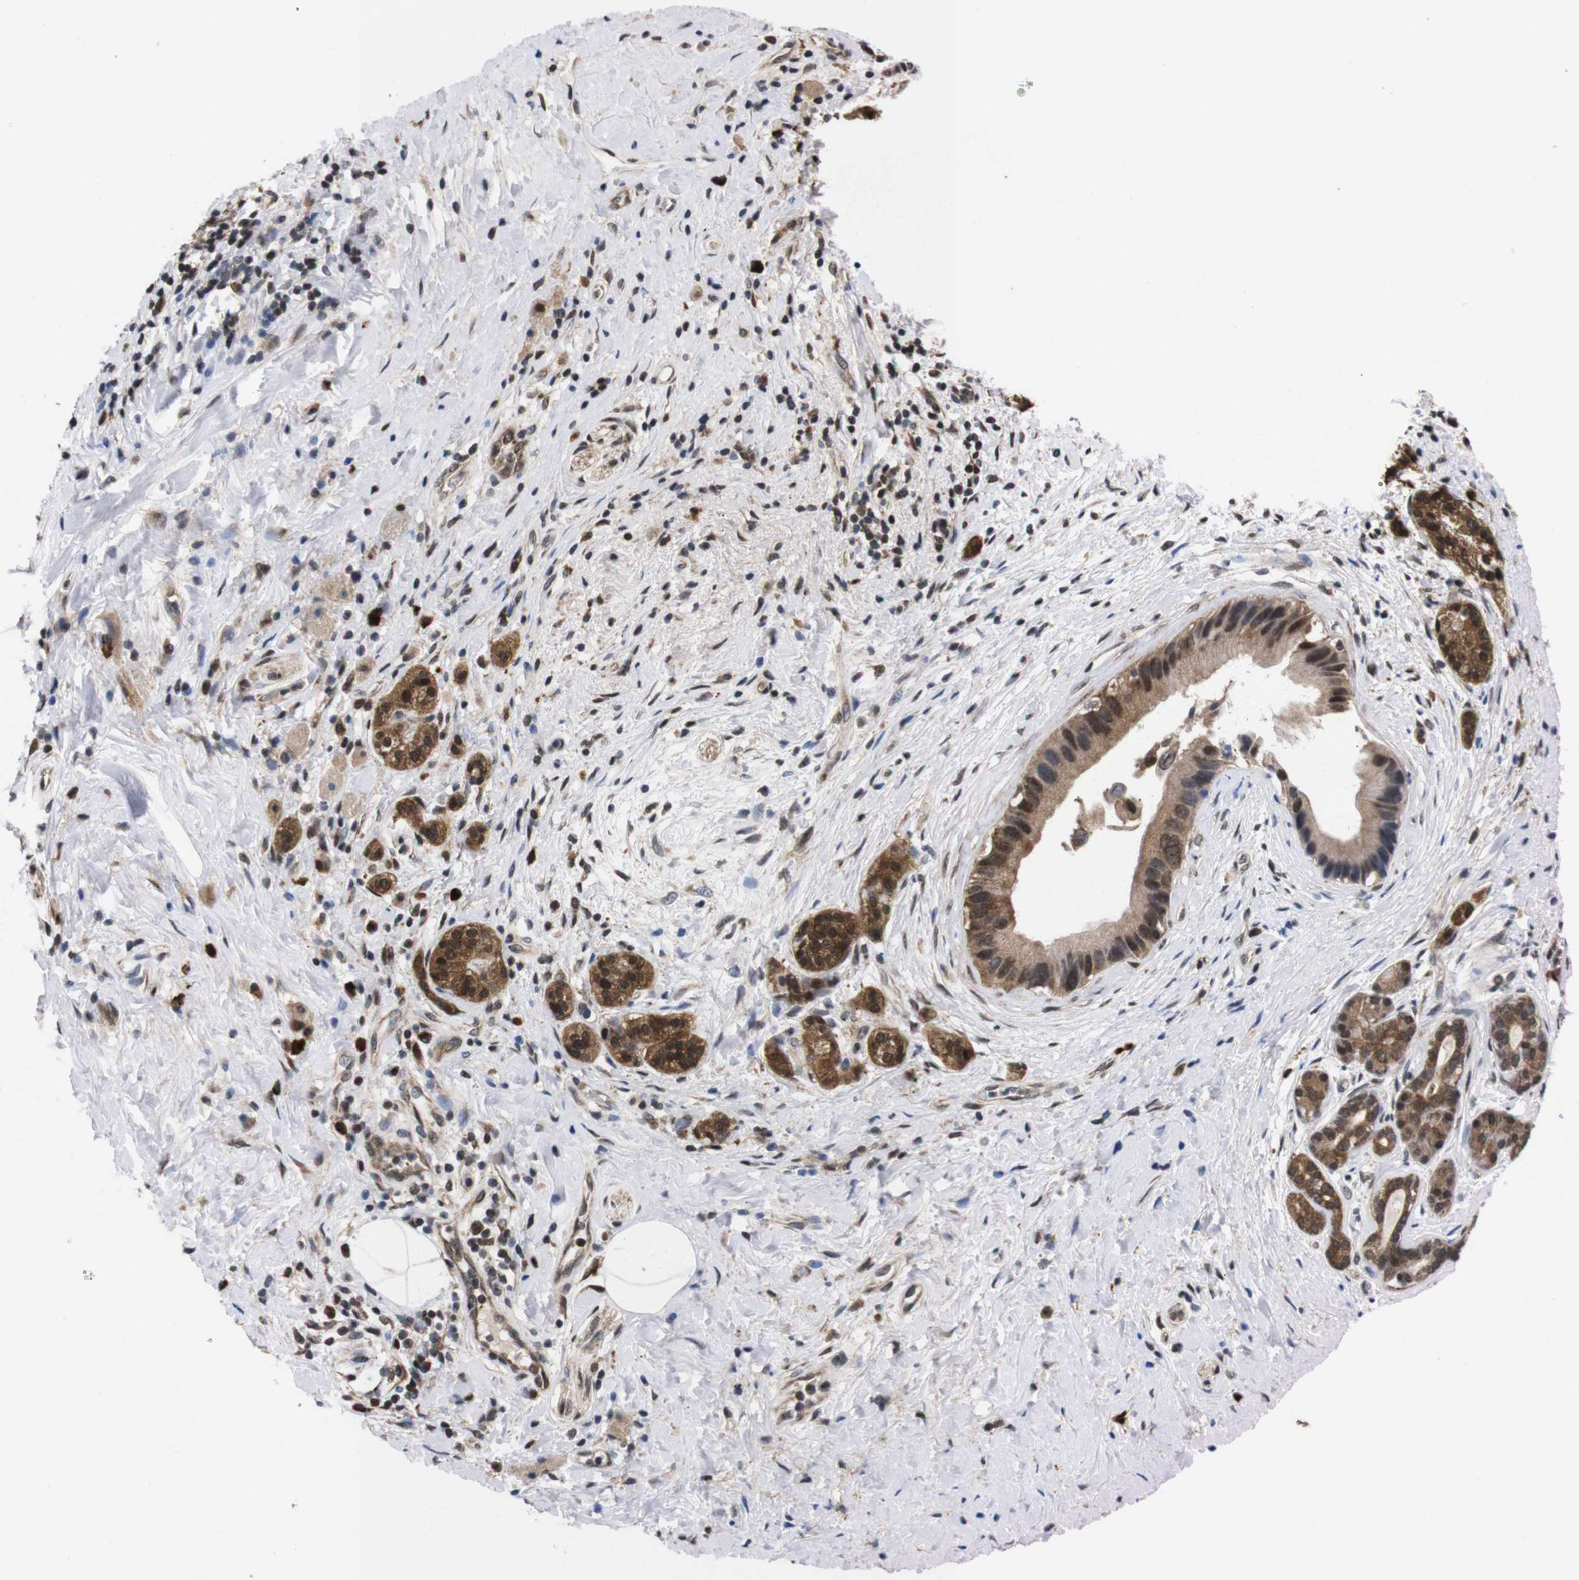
{"staining": {"intensity": "moderate", "quantity": ">75%", "location": "cytoplasmic/membranous,nuclear"}, "tissue": "pancreatic cancer", "cell_type": "Tumor cells", "image_type": "cancer", "snomed": [{"axis": "morphology", "description": "Adenocarcinoma, NOS"}, {"axis": "topography", "description": "Pancreas"}], "caption": "Immunohistochemistry (IHC) of pancreatic adenocarcinoma demonstrates medium levels of moderate cytoplasmic/membranous and nuclear staining in approximately >75% of tumor cells.", "gene": "UBQLN2", "patient": {"sex": "male", "age": 55}}